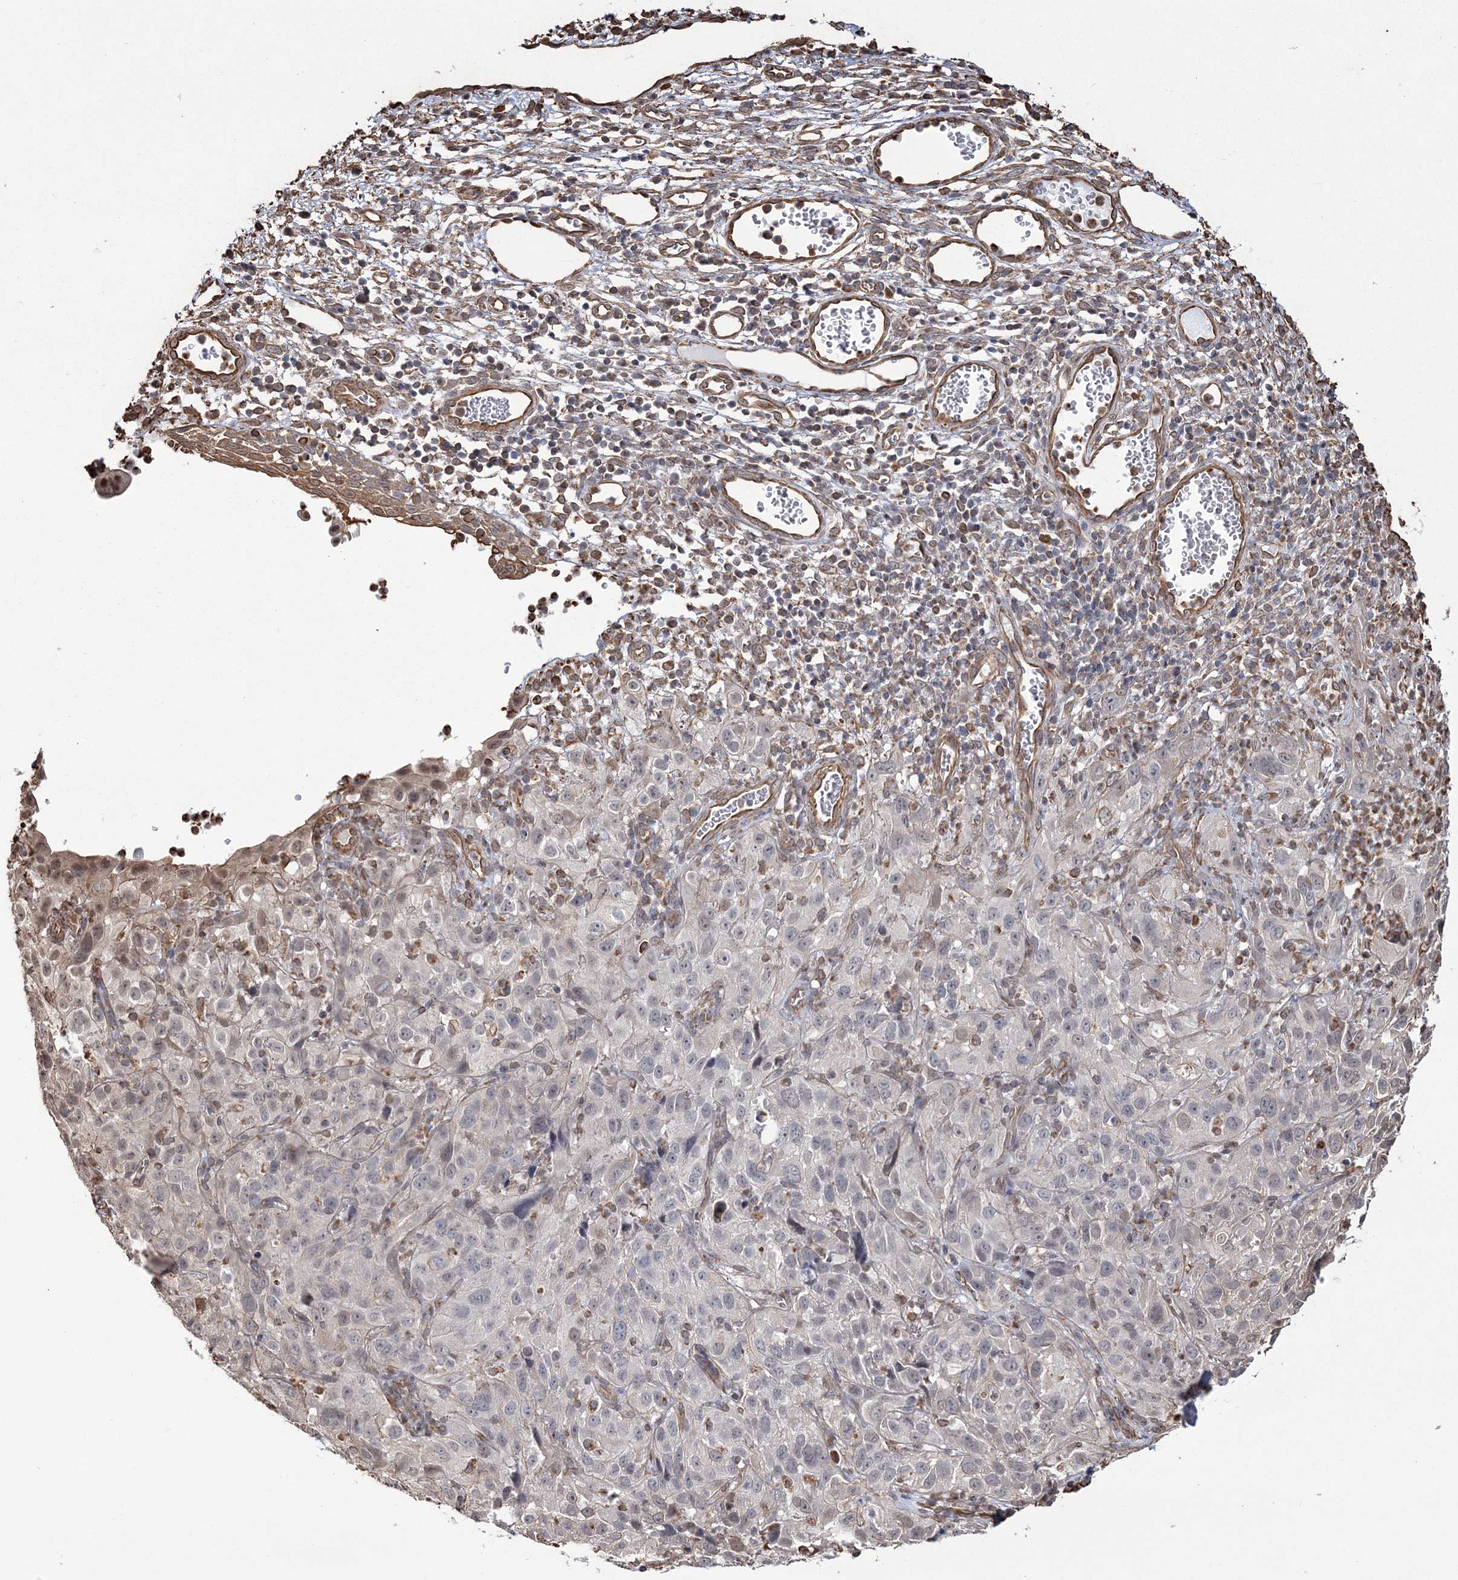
{"staining": {"intensity": "negative", "quantity": "none", "location": "none"}, "tissue": "cervical cancer", "cell_type": "Tumor cells", "image_type": "cancer", "snomed": [{"axis": "morphology", "description": "Squamous cell carcinoma, NOS"}, {"axis": "topography", "description": "Cervix"}], "caption": "An immunohistochemistry image of cervical cancer (squamous cell carcinoma) is shown. There is no staining in tumor cells of cervical cancer (squamous cell carcinoma).", "gene": "ATP11B", "patient": {"sex": "female", "age": 32}}